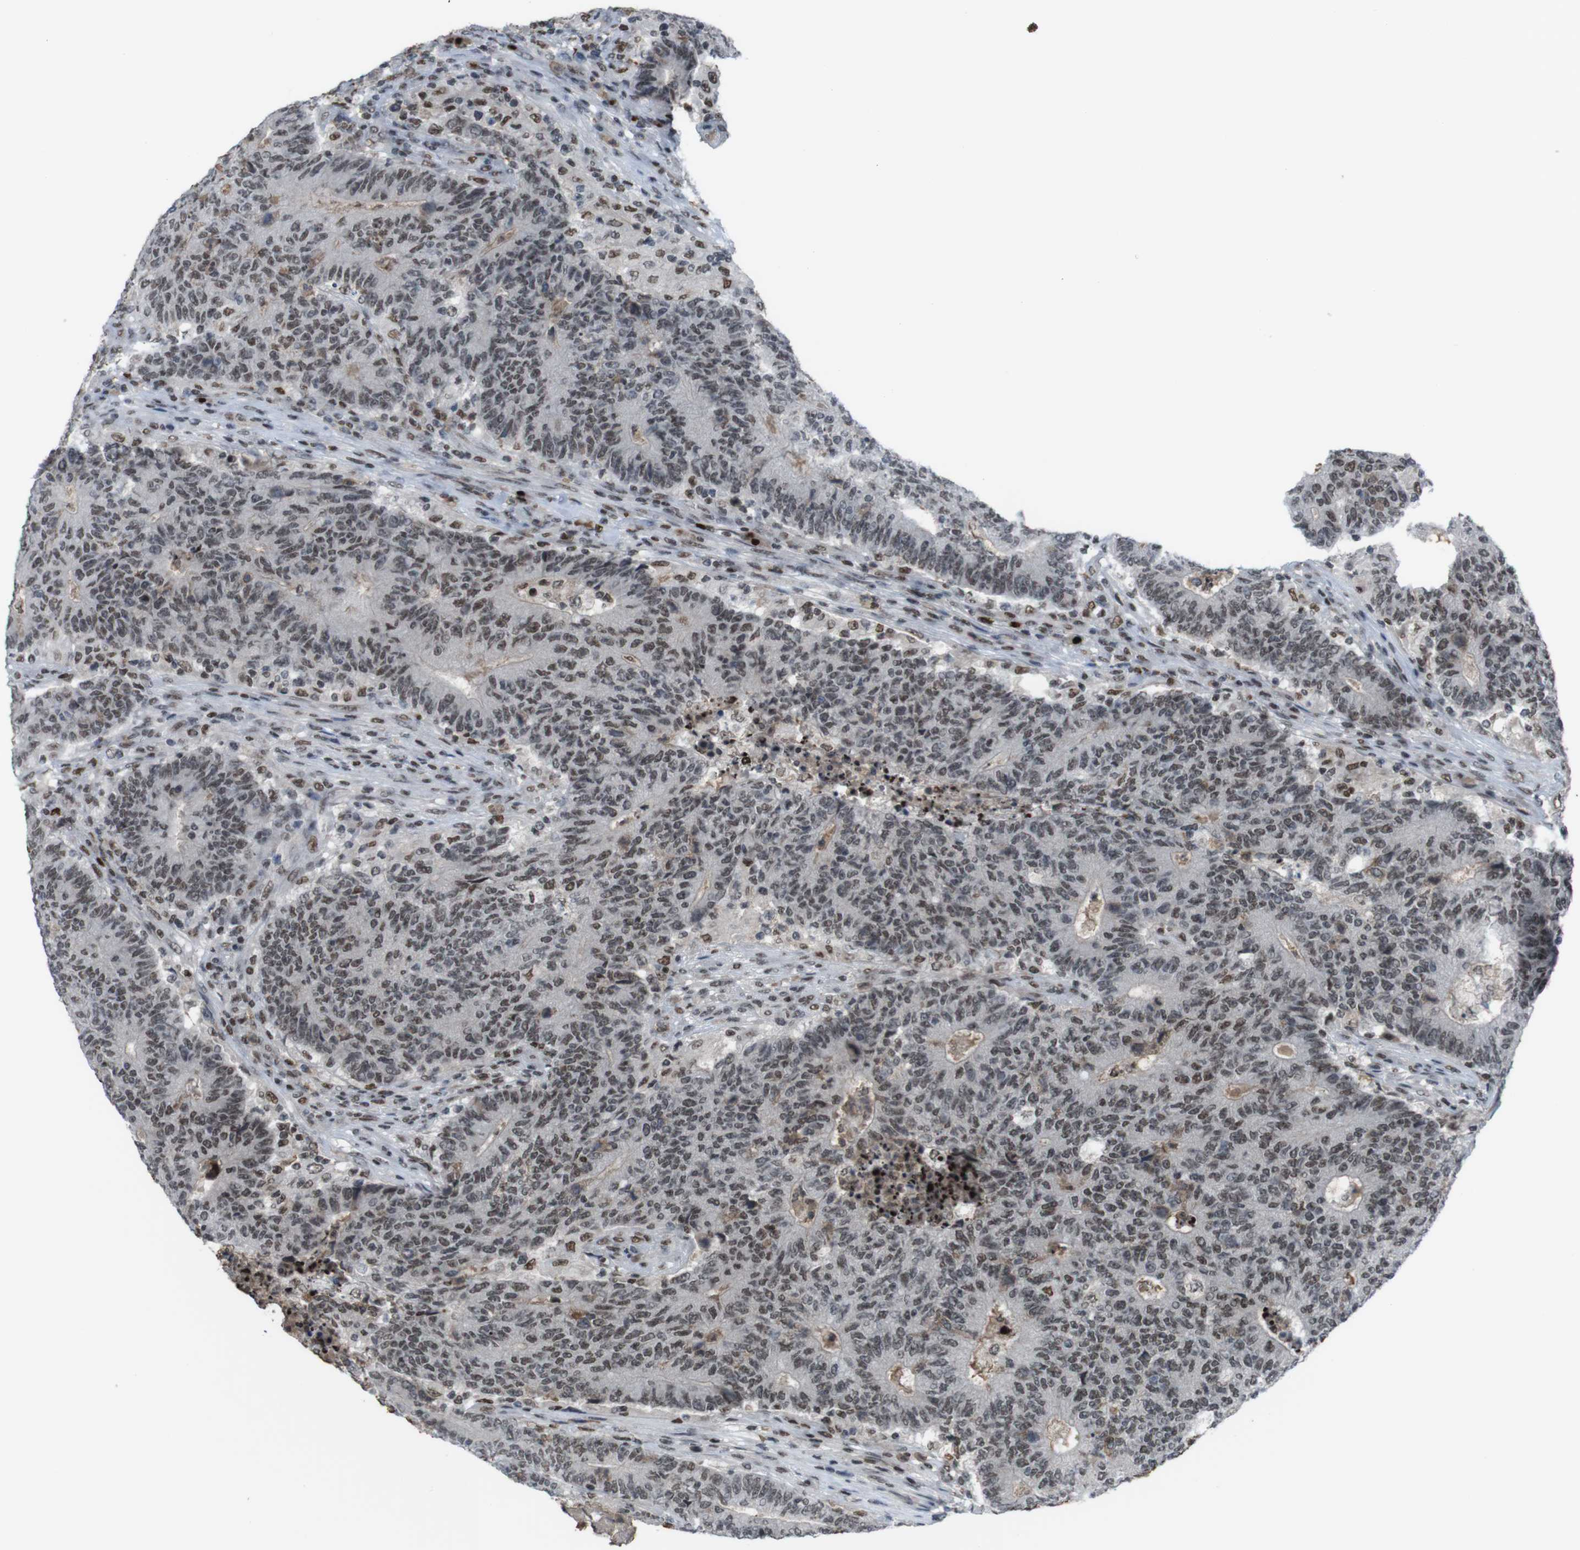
{"staining": {"intensity": "weak", "quantity": "25%-75%", "location": "nuclear"}, "tissue": "colorectal cancer", "cell_type": "Tumor cells", "image_type": "cancer", "snomed": [{"axis": "morphology", "description": "Normal tissue, NOS"}, {"axis": "morphology", "description": "Adenocarcinoma, NOS"}, {"axis": "topography", "description": "Colon"}], "caption": "Adenocarcinoma (colorectal) stained with IHC shows weak nuclear expression in about 25%-75% of tumor cells. (DAB IHC with brightfield microscopy, high magnification).", "gene": "SUB1", "patient": {"sex": "female", "age": 75}}